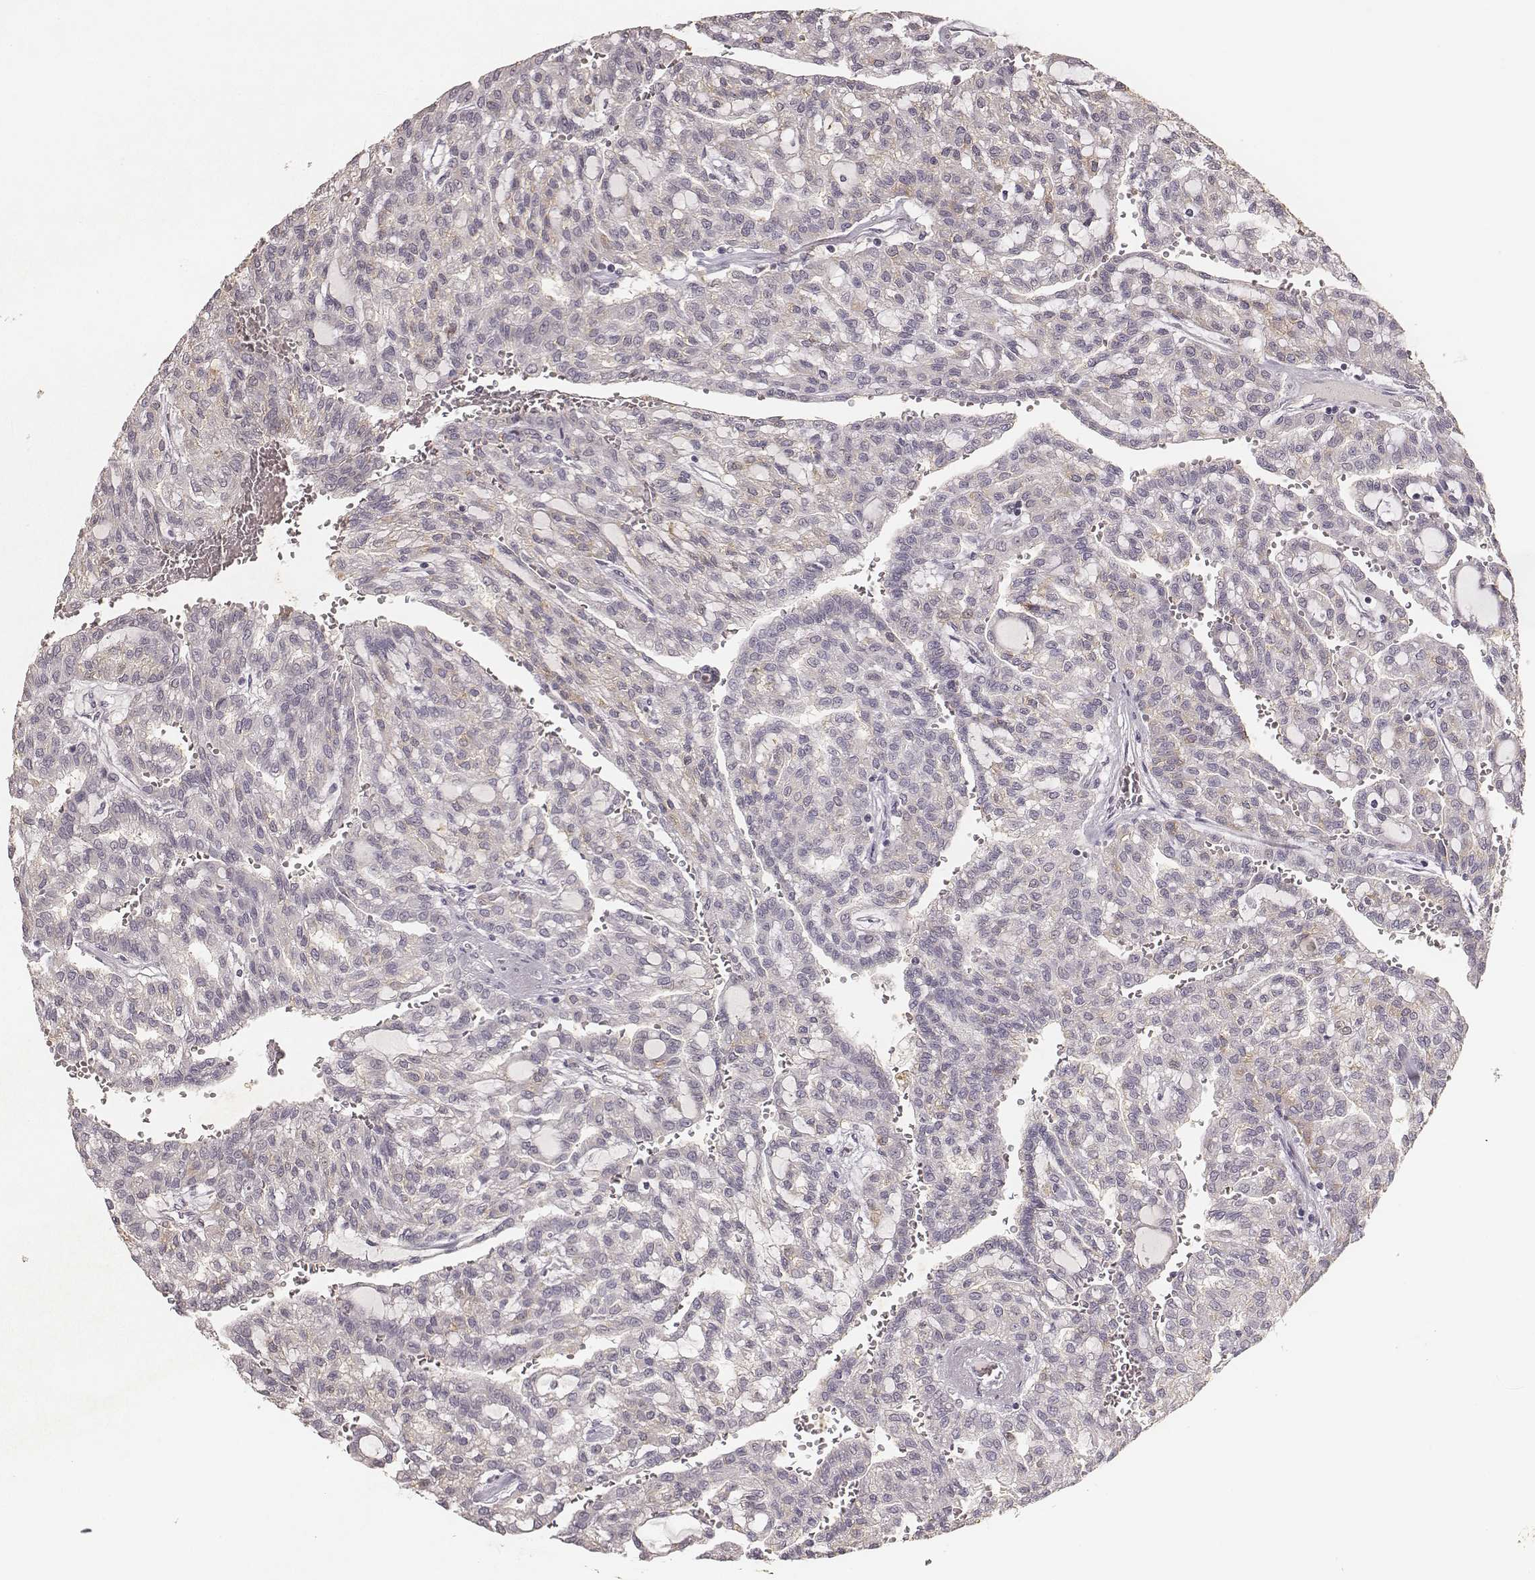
{"staining": {"intensity": "negative", "quantity": "none", "location": "none"}, "tissue": "renal cancer", "cell_type": "Tumor cells", "image_type": "cancer", "snomed": [{"axis": "morphology", "description": "Adenocarcinoma, NOS"}, {"axis": "topography", "description": "Kidney"}], "caption": "Human renal adenocarcinoma stained for a protein using IHC shows no staining in tumor cells.", "gene": "MADCAM1", "patient": {"sex": "male", "age": 63}}